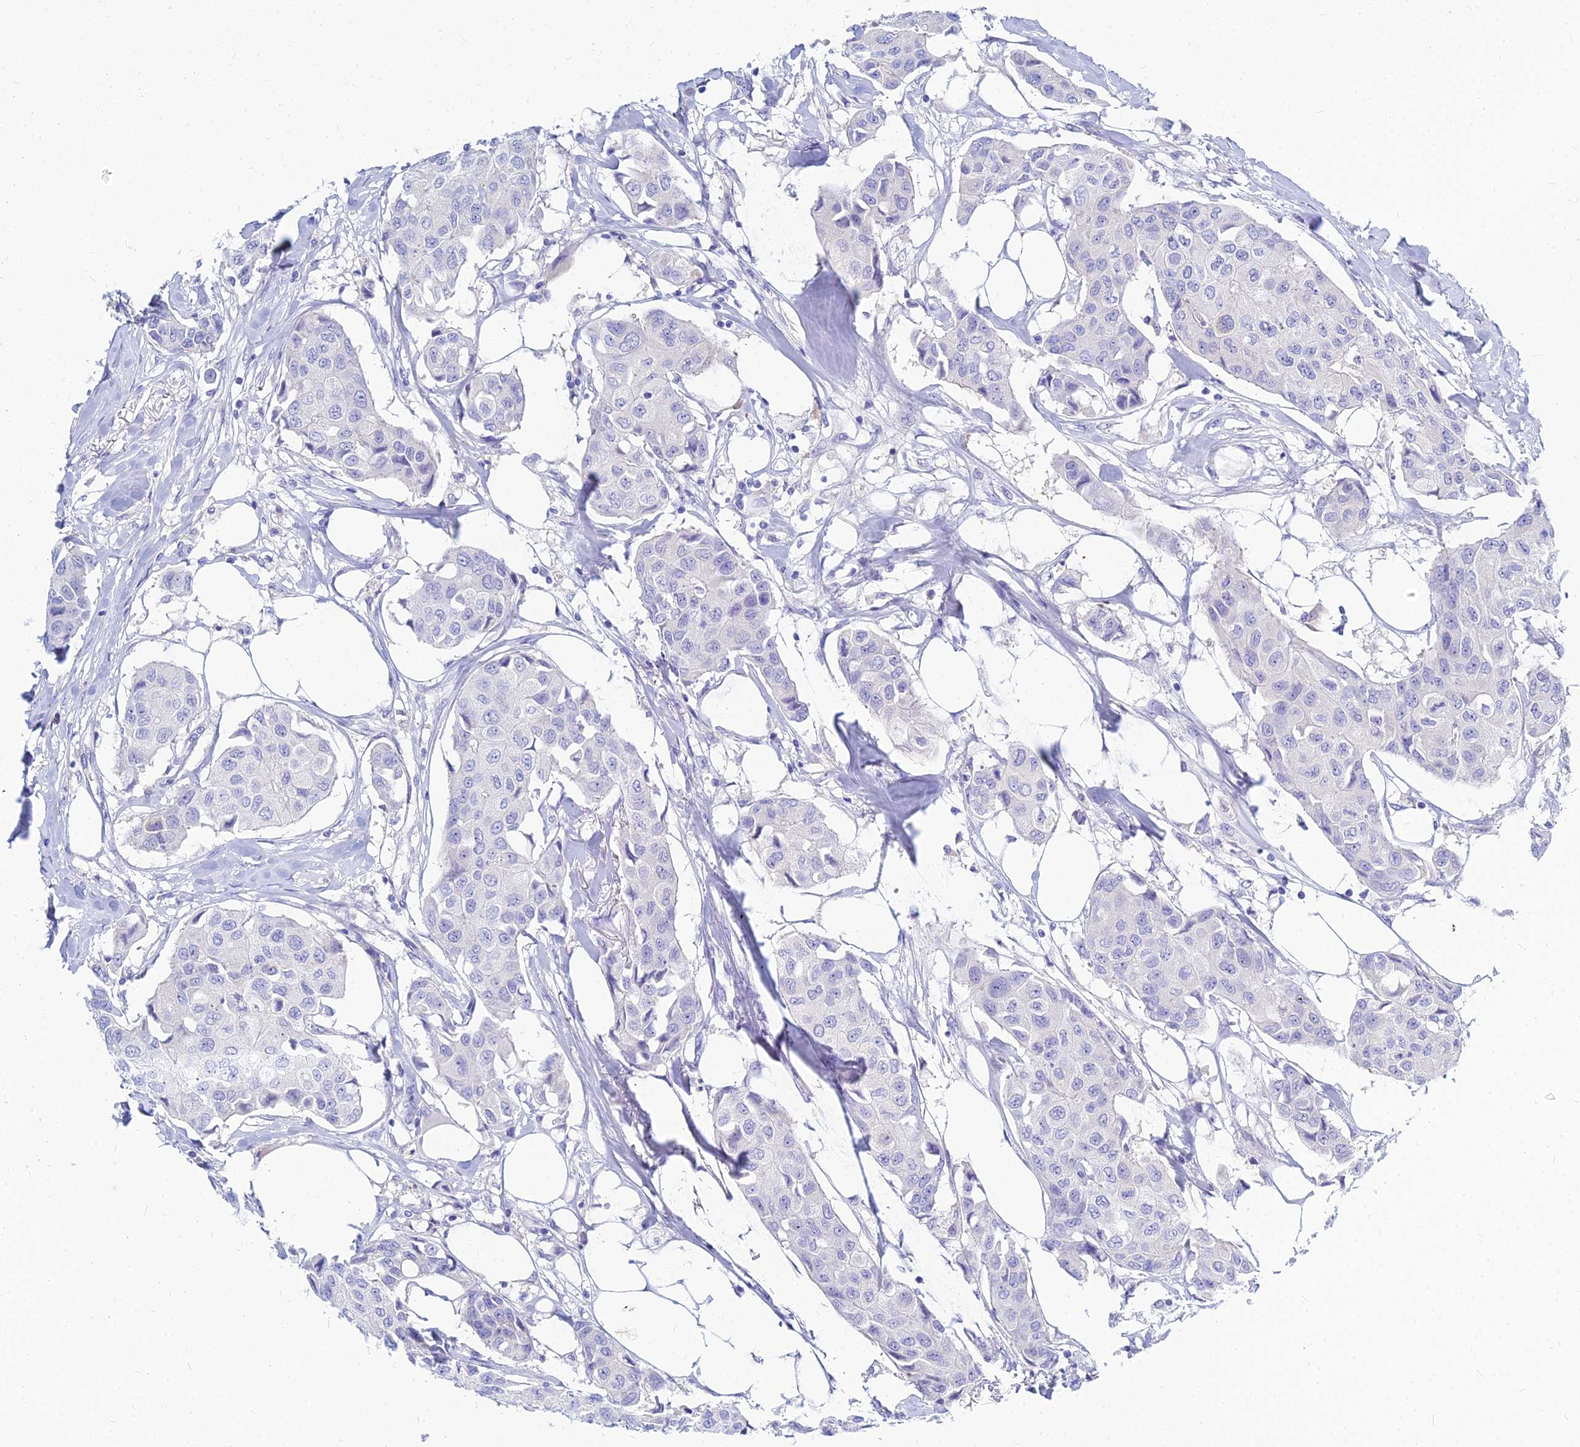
{"staining": {"intensity": "negative", "quantity": "none", "location": "none"}, "tissue": "breast cancer", "cell_type": "Tumor cells", "image_type": "cancer", "snomed": [{"axis": "morphology", "description": "Duct carcinoma"}, {"axis": "topography", "description": "Breast"}], "caption": "Histopathology image shows no protein positivity in tumor cells of breast cancer (intraductal carcinoma) tissue.", "gene": "ZNF552", "patient": {"sex": "female", "age": 80}}